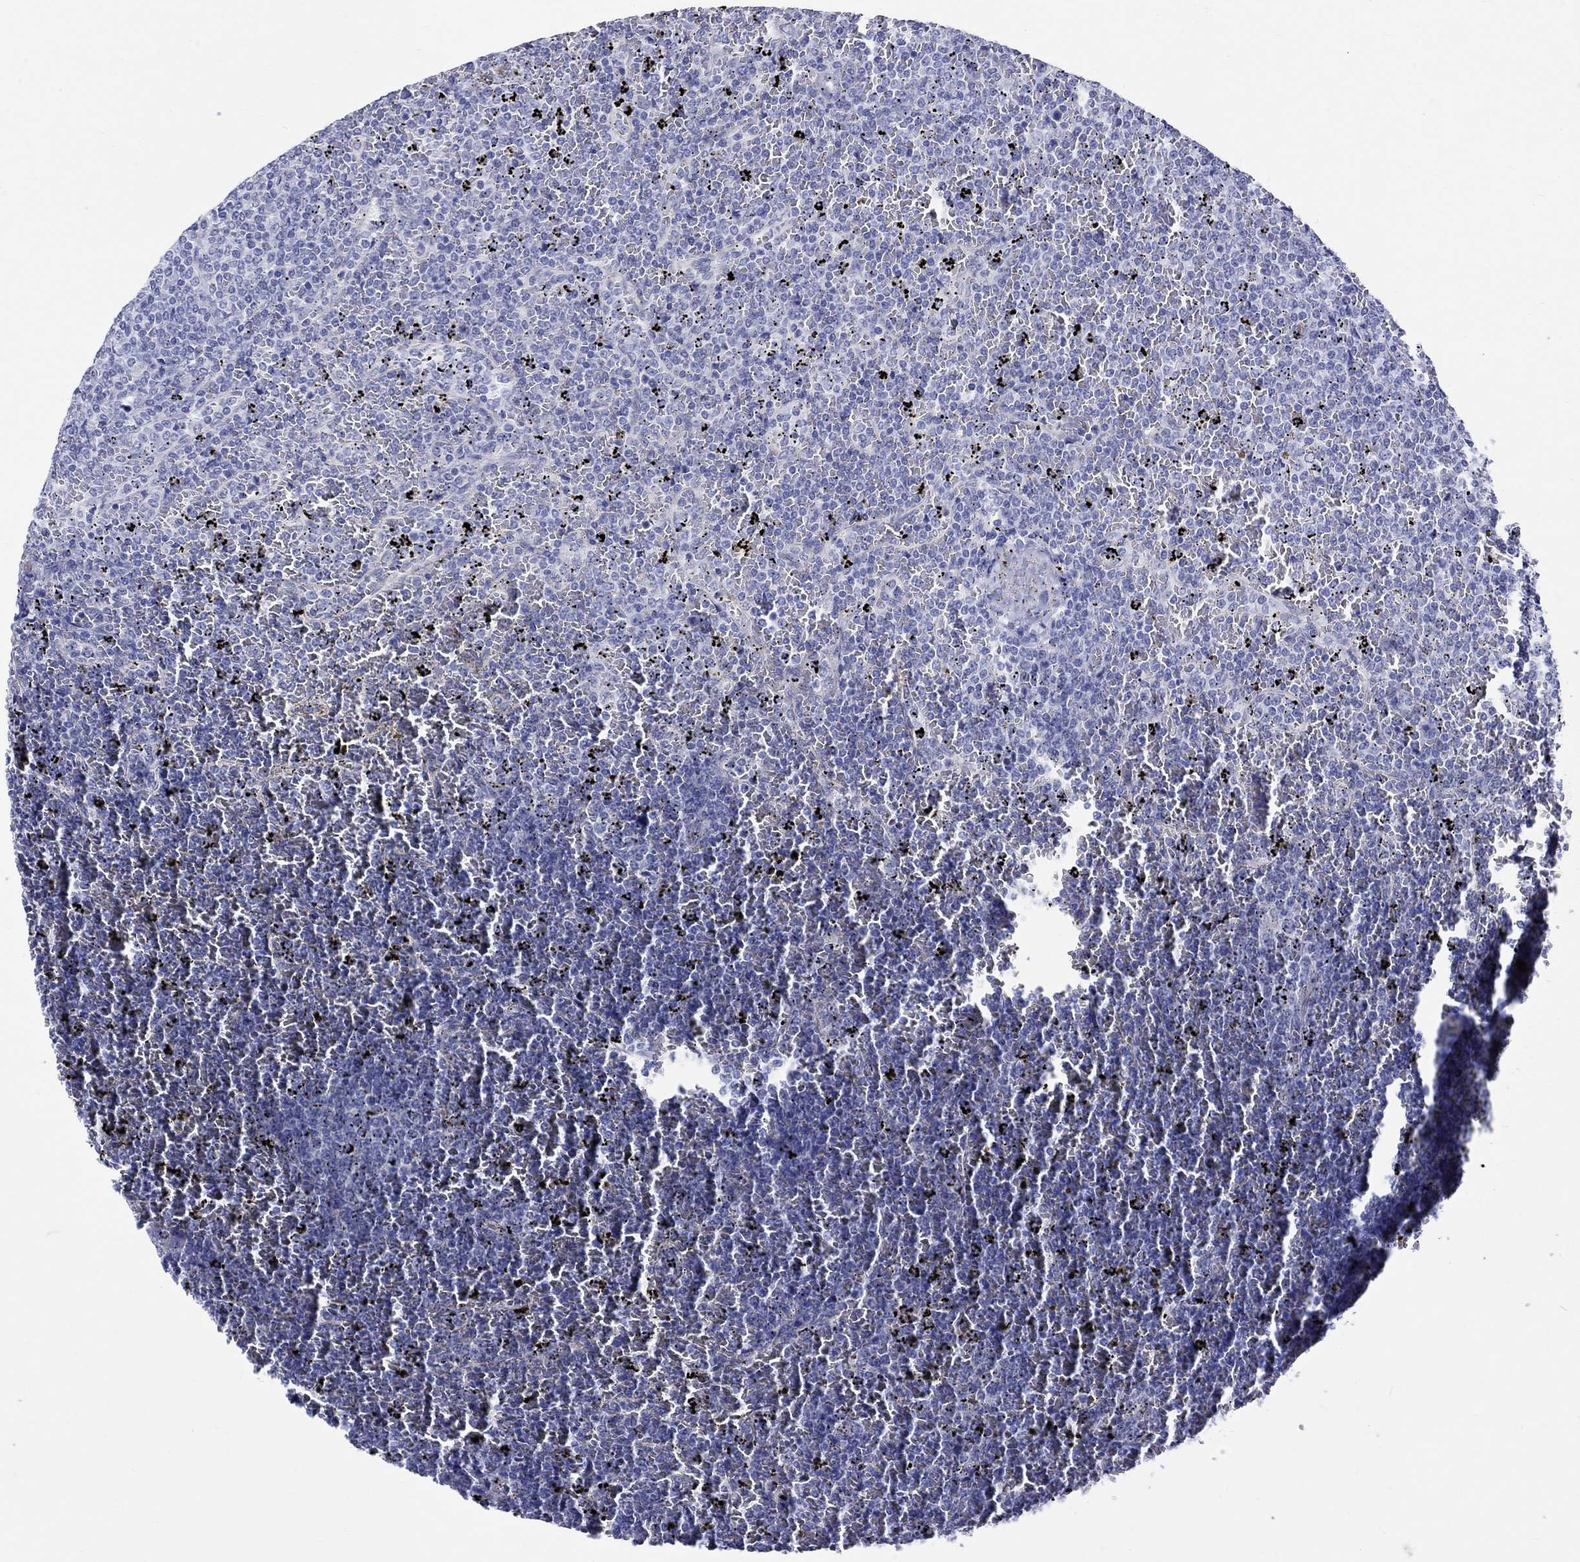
{"staining": {"intensity": "negative", "quantity": "none", "location": "none"}, "tissue": "lymphoma", "cell_type": "Tumor cells", "image_type": "cancer", "snomed": [{"axis": "morphology", "description": "Malignant lymphoma, non-Hodgkin's type, Low grade"}, {"axis": "topography", "description": "Spleen"}], "caption": "This is a histopathology image of IHC staining of lymphoma, which shows no staining in tumor cells.", "gene": "SH2D7", "patient": {"sex": "female", "age": 77}}